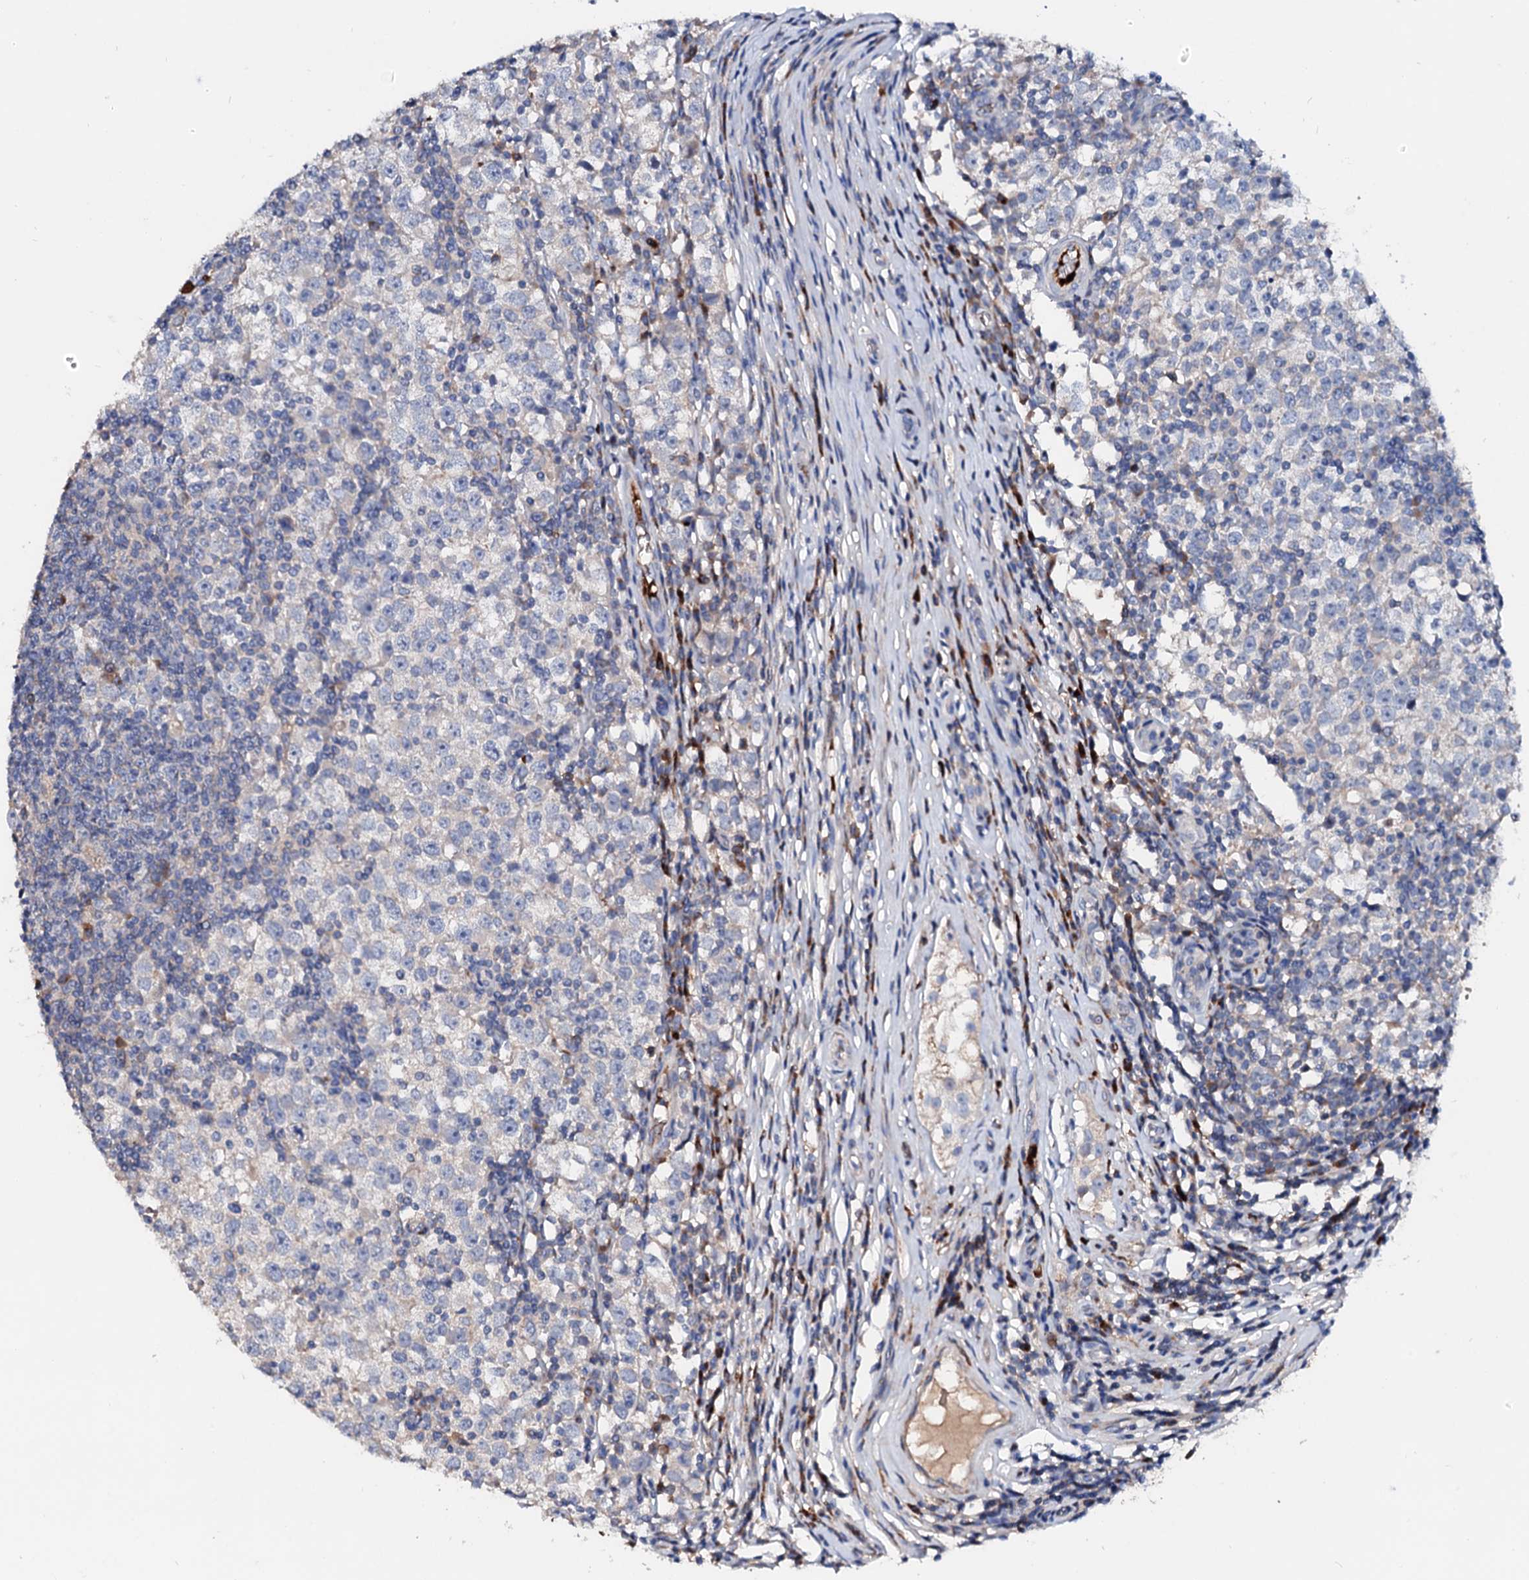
{"staining": {"intensity": "negative", "quantity": "none", "location": "none"}, "tissue": "testis cancer", "cell_type": "Tumor cells", "image_type": "cancer", "snomed": [{"axis": "morphology", "description": "Seminoma, NOS"}, {"axis": "topography", "description": "Testis"}], "caption": "The histopathology image exhibits no staining of tumor cells in testis cancer (seminoma).", "gene": "SLC10A7", "patient": {"sex": "male", "age": 65}}